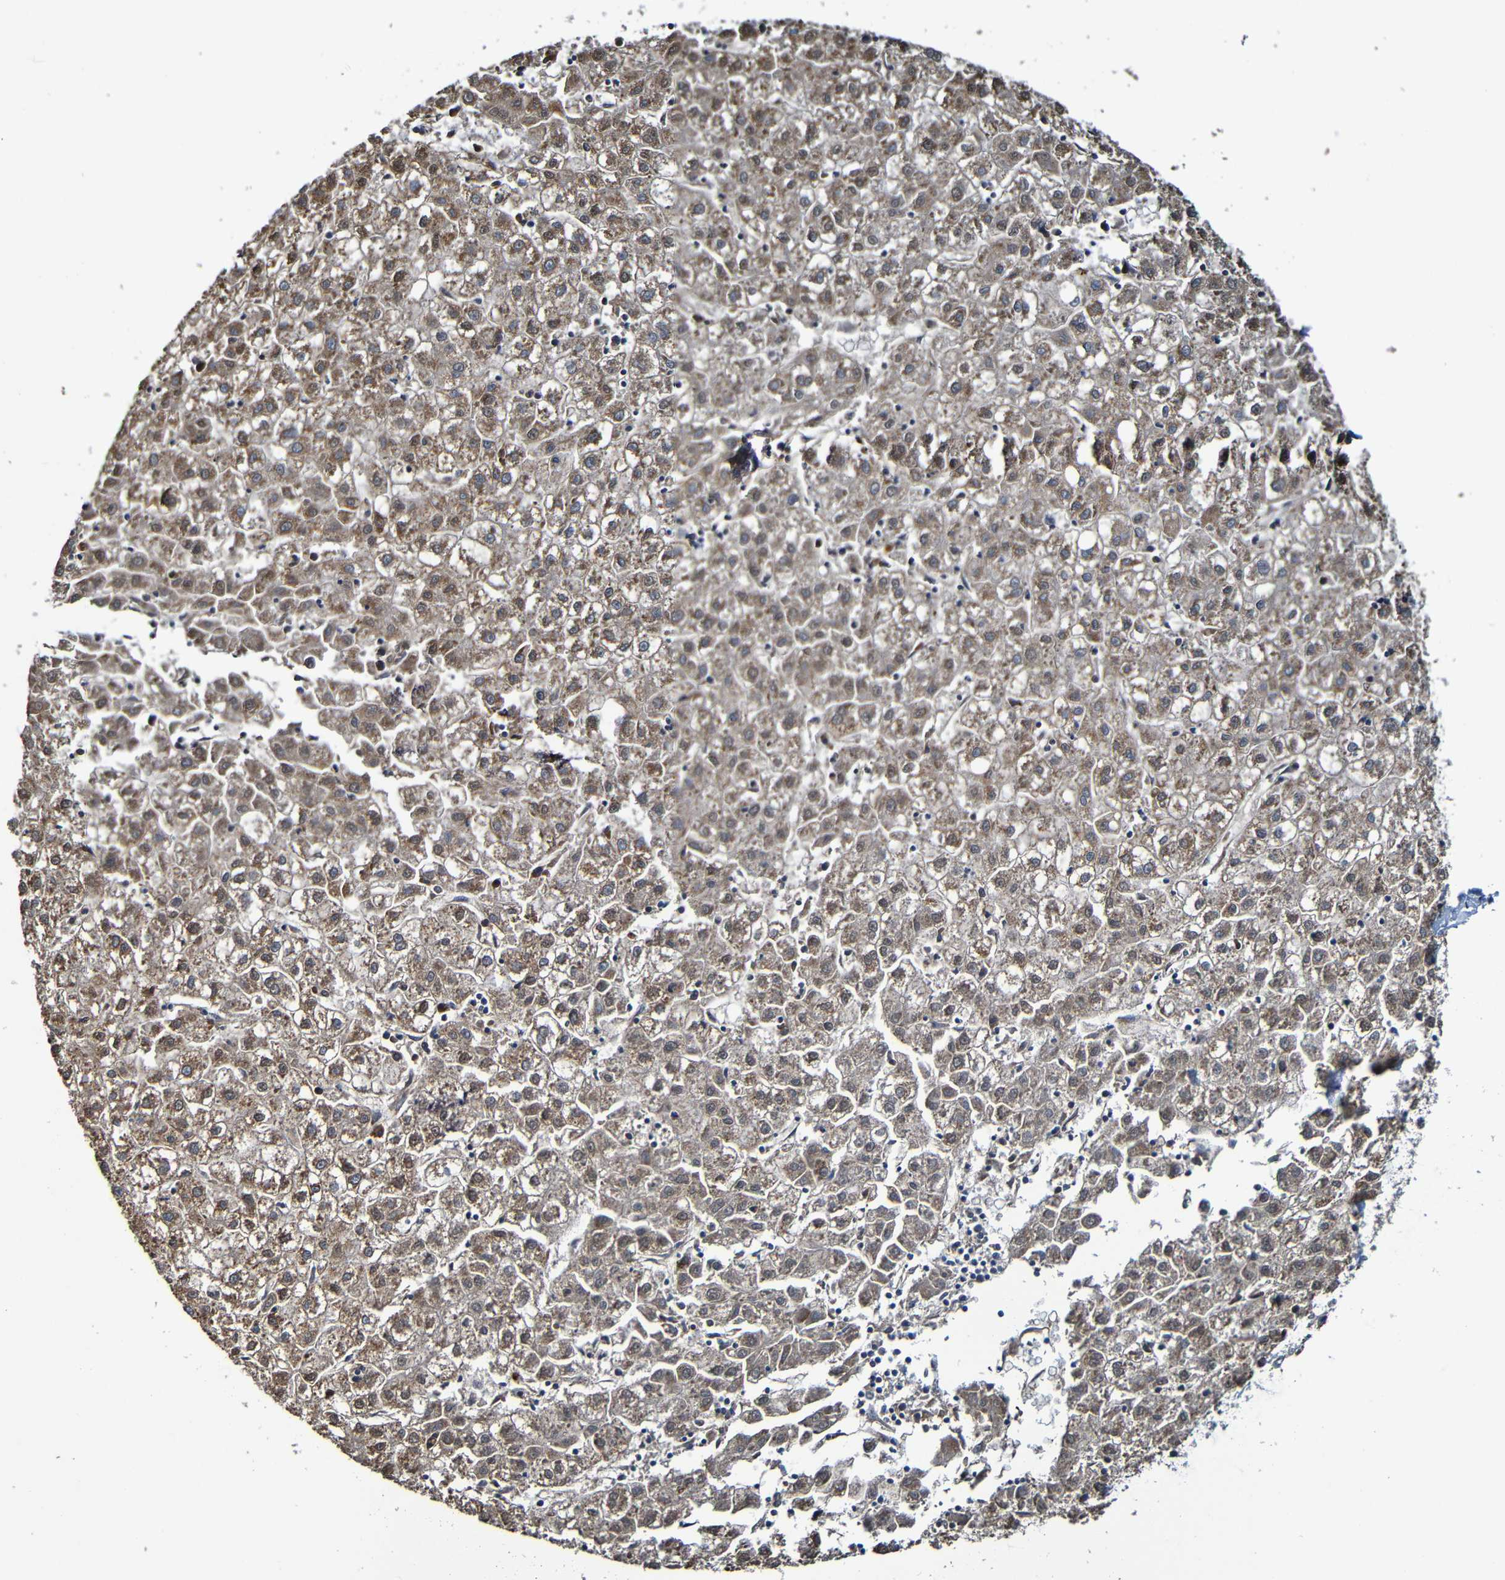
{"staining": {"intensity": "moderate", "quantity": ">75%", "location": "cytoplasmic/membranous"}, "tissue": "liver cancer", "cell_type": "Tumor cells", "image_type": "cancer", "snomed": [{"axis": "morphology", "description": "Carcinoma, Hepatocellular, NOS"}, {"axis": "topography", "description": "Liver"}], "caption": "The image demonstrates staining of liver hepatocellular carcinoma, revealing moderate cytoplasmic/membranous protein staining (brown color) within tumor cells.", "gene": "ADAM15", "patient": {"sex": "male", "age": 72}}